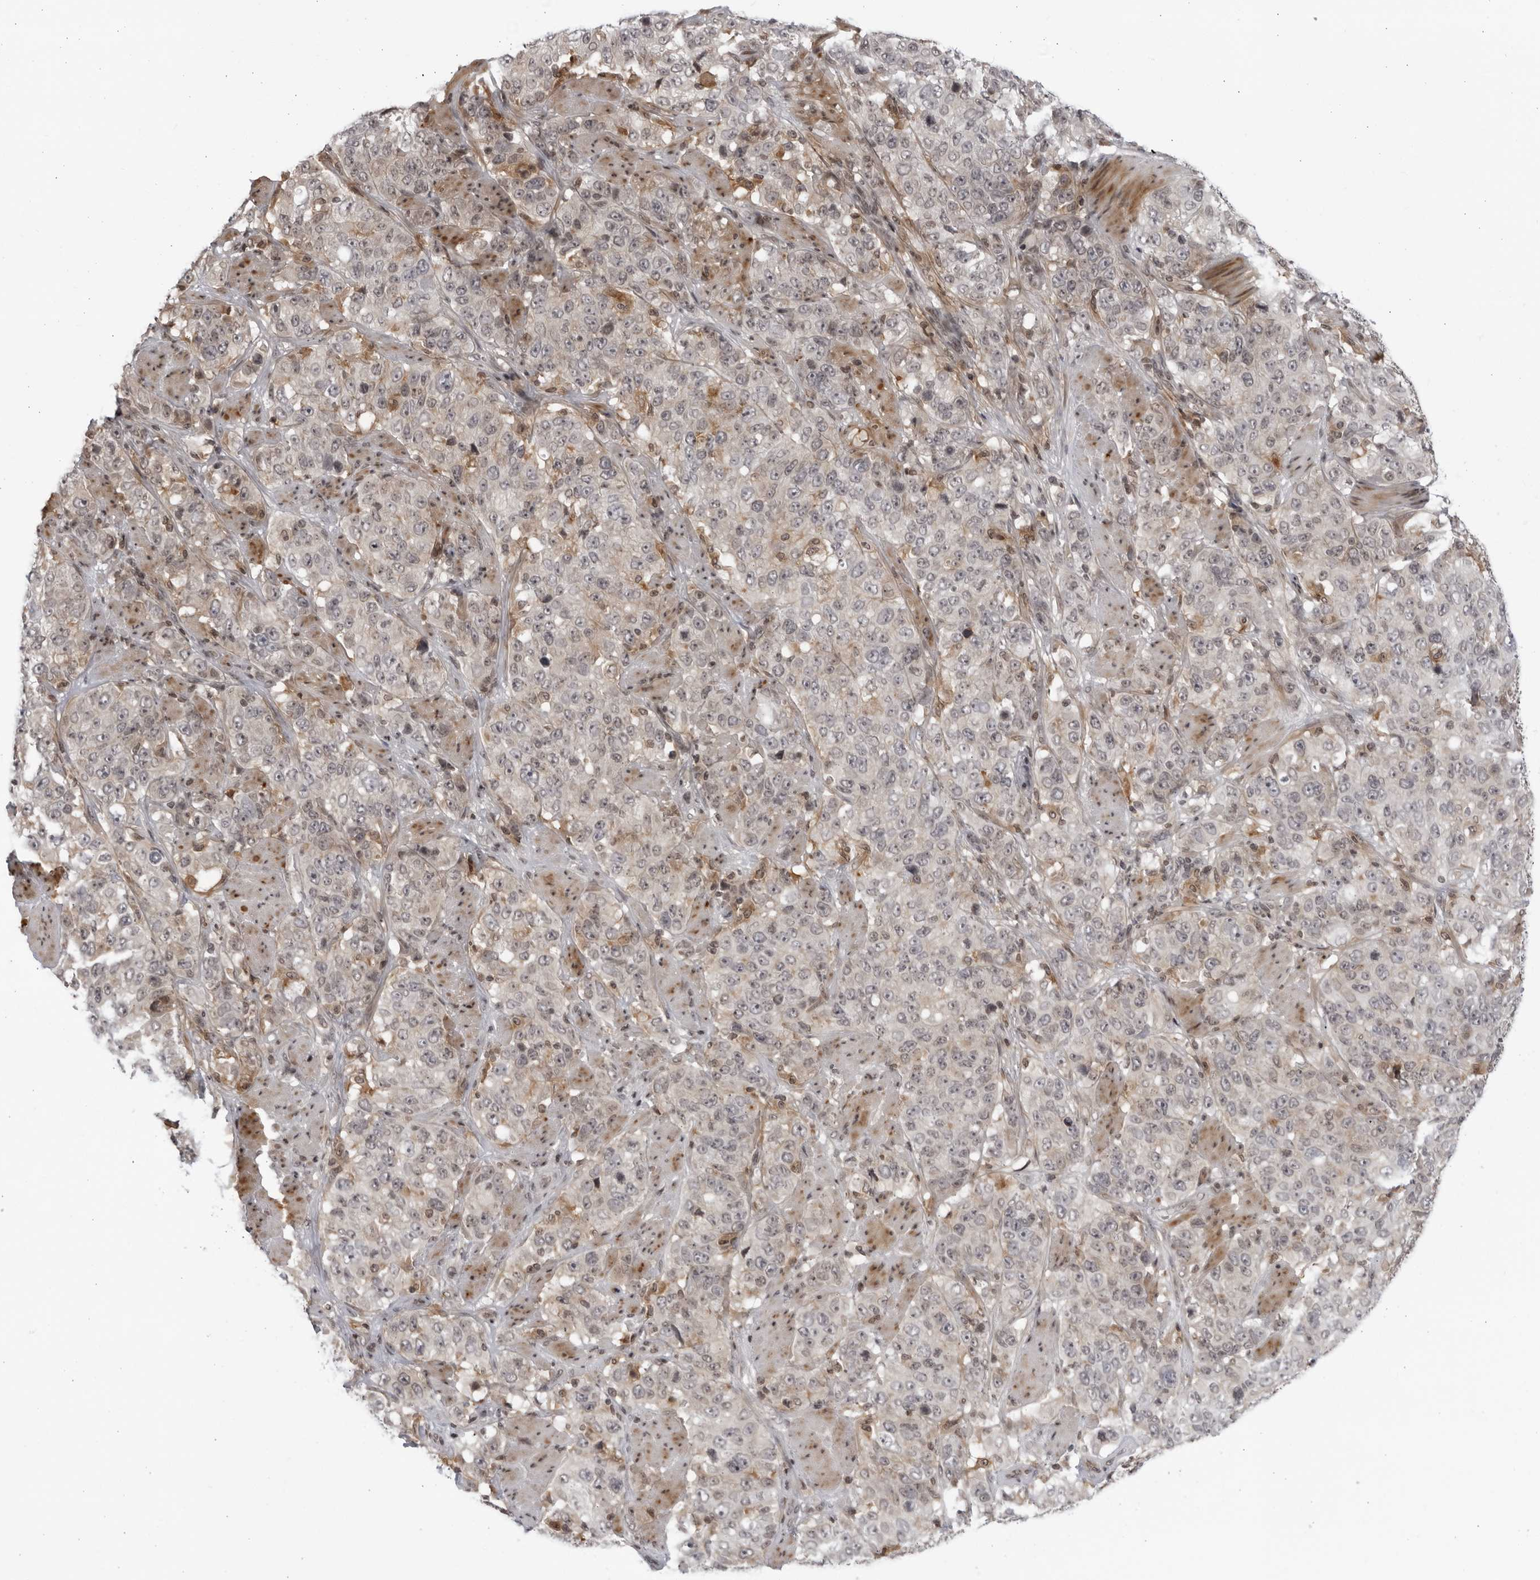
{"staining": {"intensity": "weak", "quantity": "<25%", "location": "nuclear"}, "tissue": "stomach cancer", "cell_type": "Tumor cells", "image_type": "cancer", "snomed": [{"axis": "morphology", "description": "Adenocarcinoma, NOS"}, {"axis": "topography", "description": "Stomach"}], "caption": "Adenocarcinoma (stomach) stained for a protein using IHC exhibits no positivity tumor cells.", "gene": "DTL", "patient": {"sex": "male", "age": 48}}